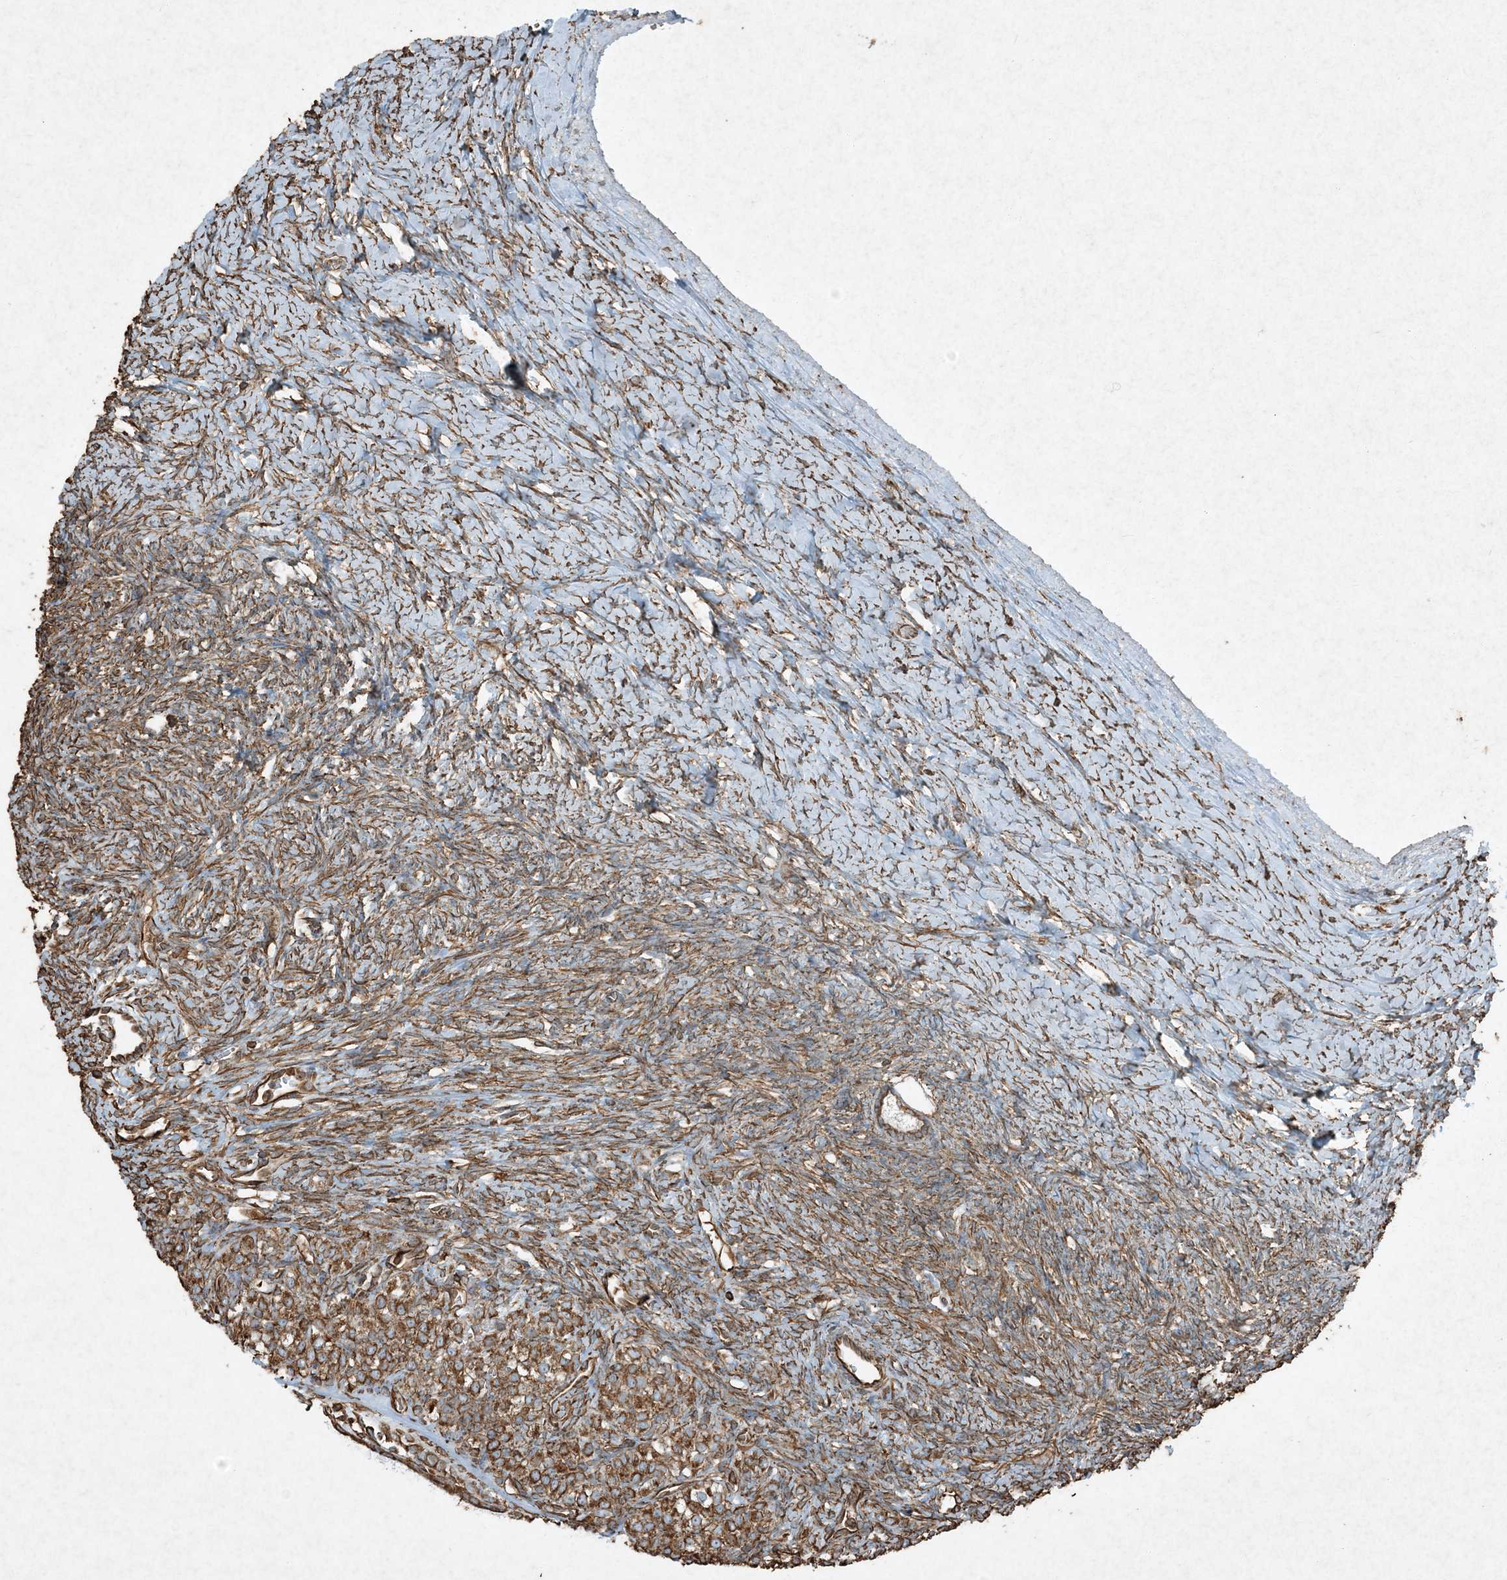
{"staining": {"intensity": "moderate", "quantity": ">75%", "location": "cytoplasmic/membranous"}, "tissue": "ovary", "cell_type": "Follicle cells", "image_type": "normal", "snomed": [{"axis": "morphology", "description": "Normal tissue, NOS"}, {"axis": "morphology", "description": "Developmental malformation"}, {"axis": "topography", "description": "Ovary"}], "caption": "Immunohistochemistry image of unremarkable ovary: ovary stained using immunohistochemistry displays medium levels of moderate protein expression localized specifically in the cytoplasmic/membranous of follicle cells, appearing as a cytoplasmic/membranous brown color.", "gene": "RYK", "patient": {"sex": "female", "age": 39}}